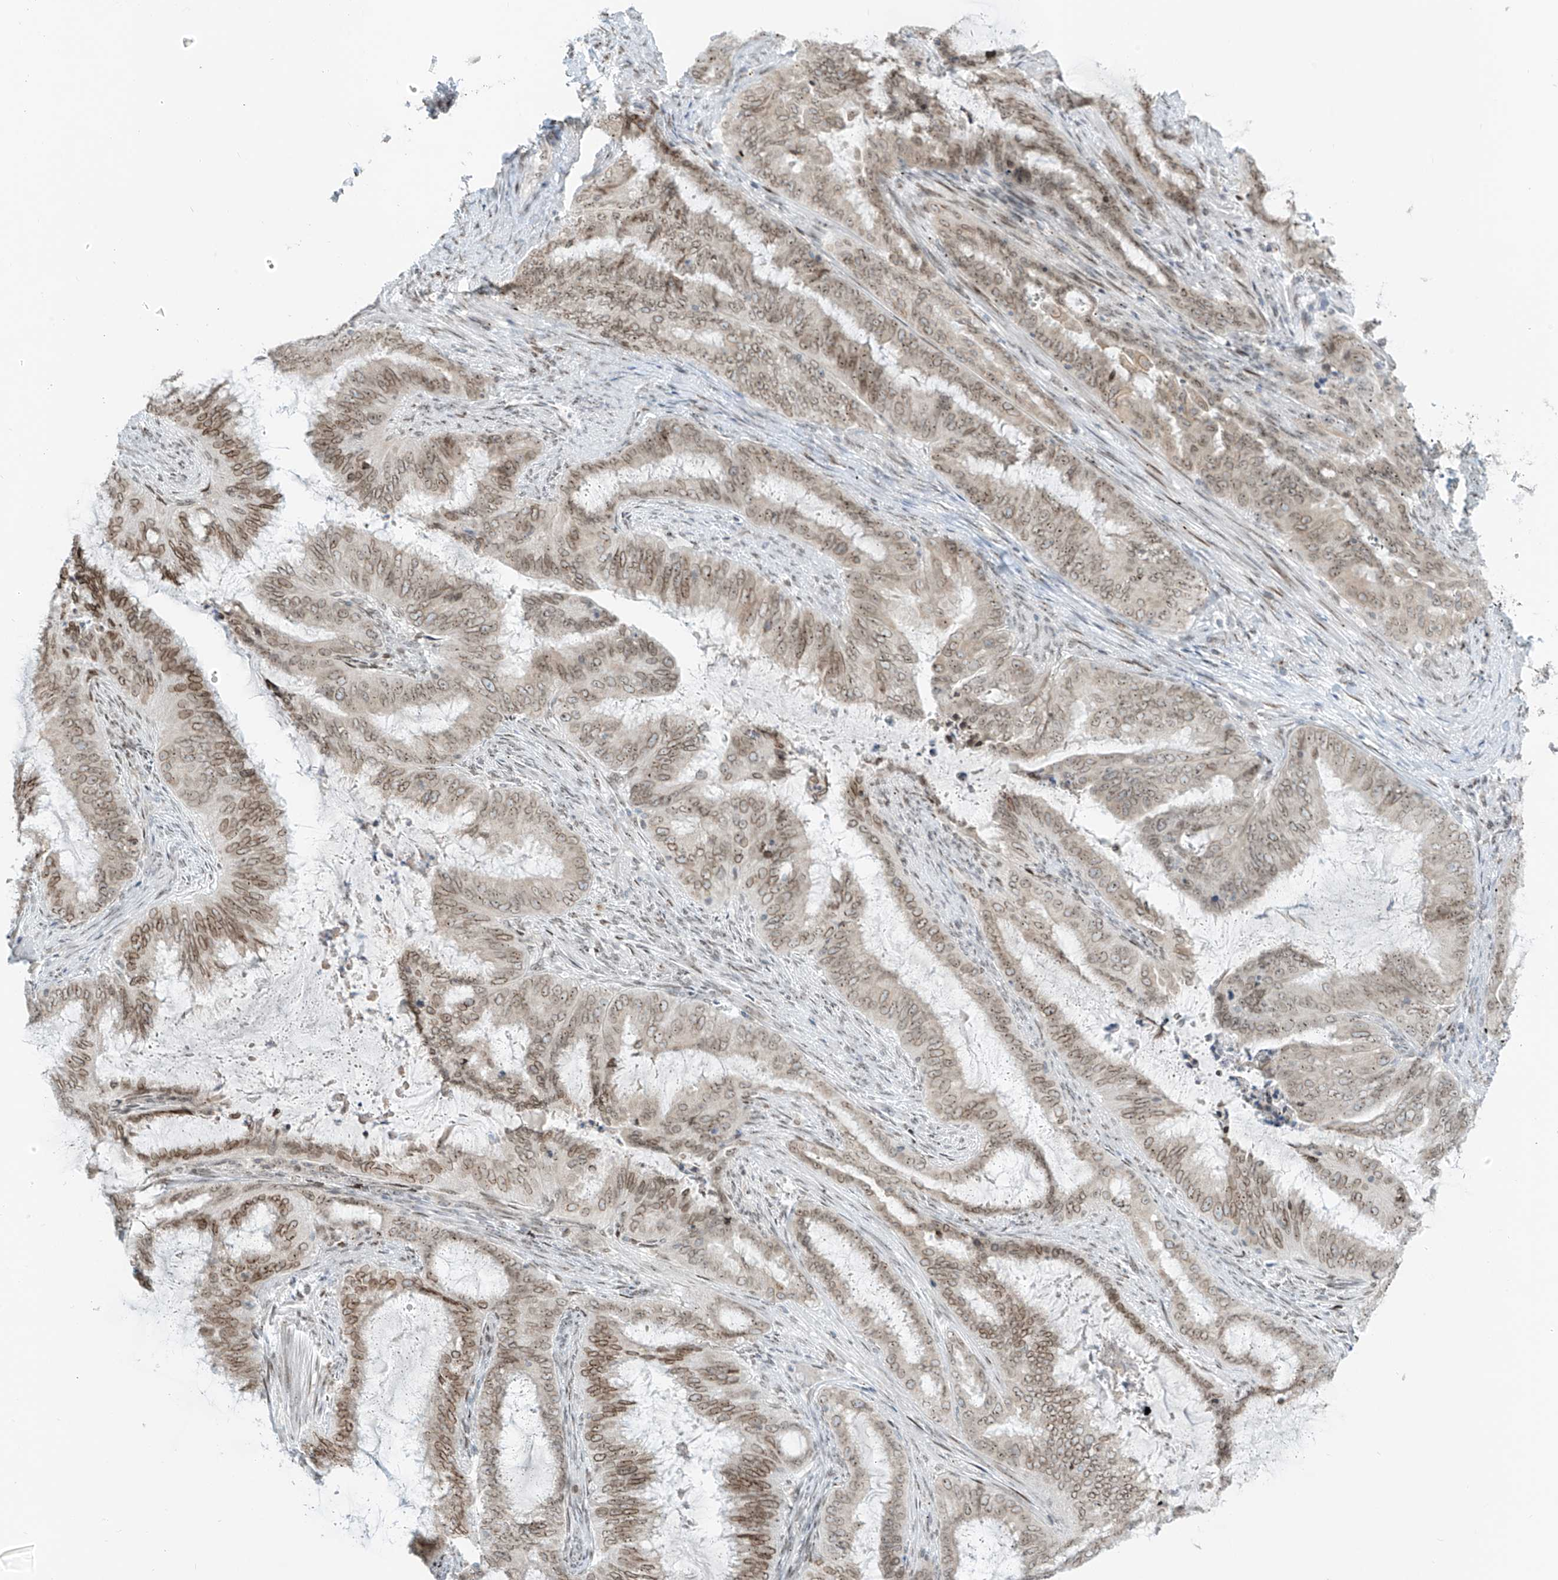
{"staining": {"intensity": "moderate", "quantity": "25%-75%", "location": "cytoplasmic/membranous,nuclear"}, "tissue": "endometrial cancer", "cell_type": "Tumor cells", "image_type": "cancer", "snomed": [{"axis": "morphology", "description": "Adenocarcinoma, NOS"}, {"axis": "topography", "description": "Endometrium"}], "caption": "About 25%-75% of tumor cells in endometrial adenocarcinoma demonstrate moderate cytoplasmic/membranous and nuclear protein expression as visualized by brown immunohistochemical staining.", "gene": "SAMD15", "patient": {"sex": "female", "age": 51}}